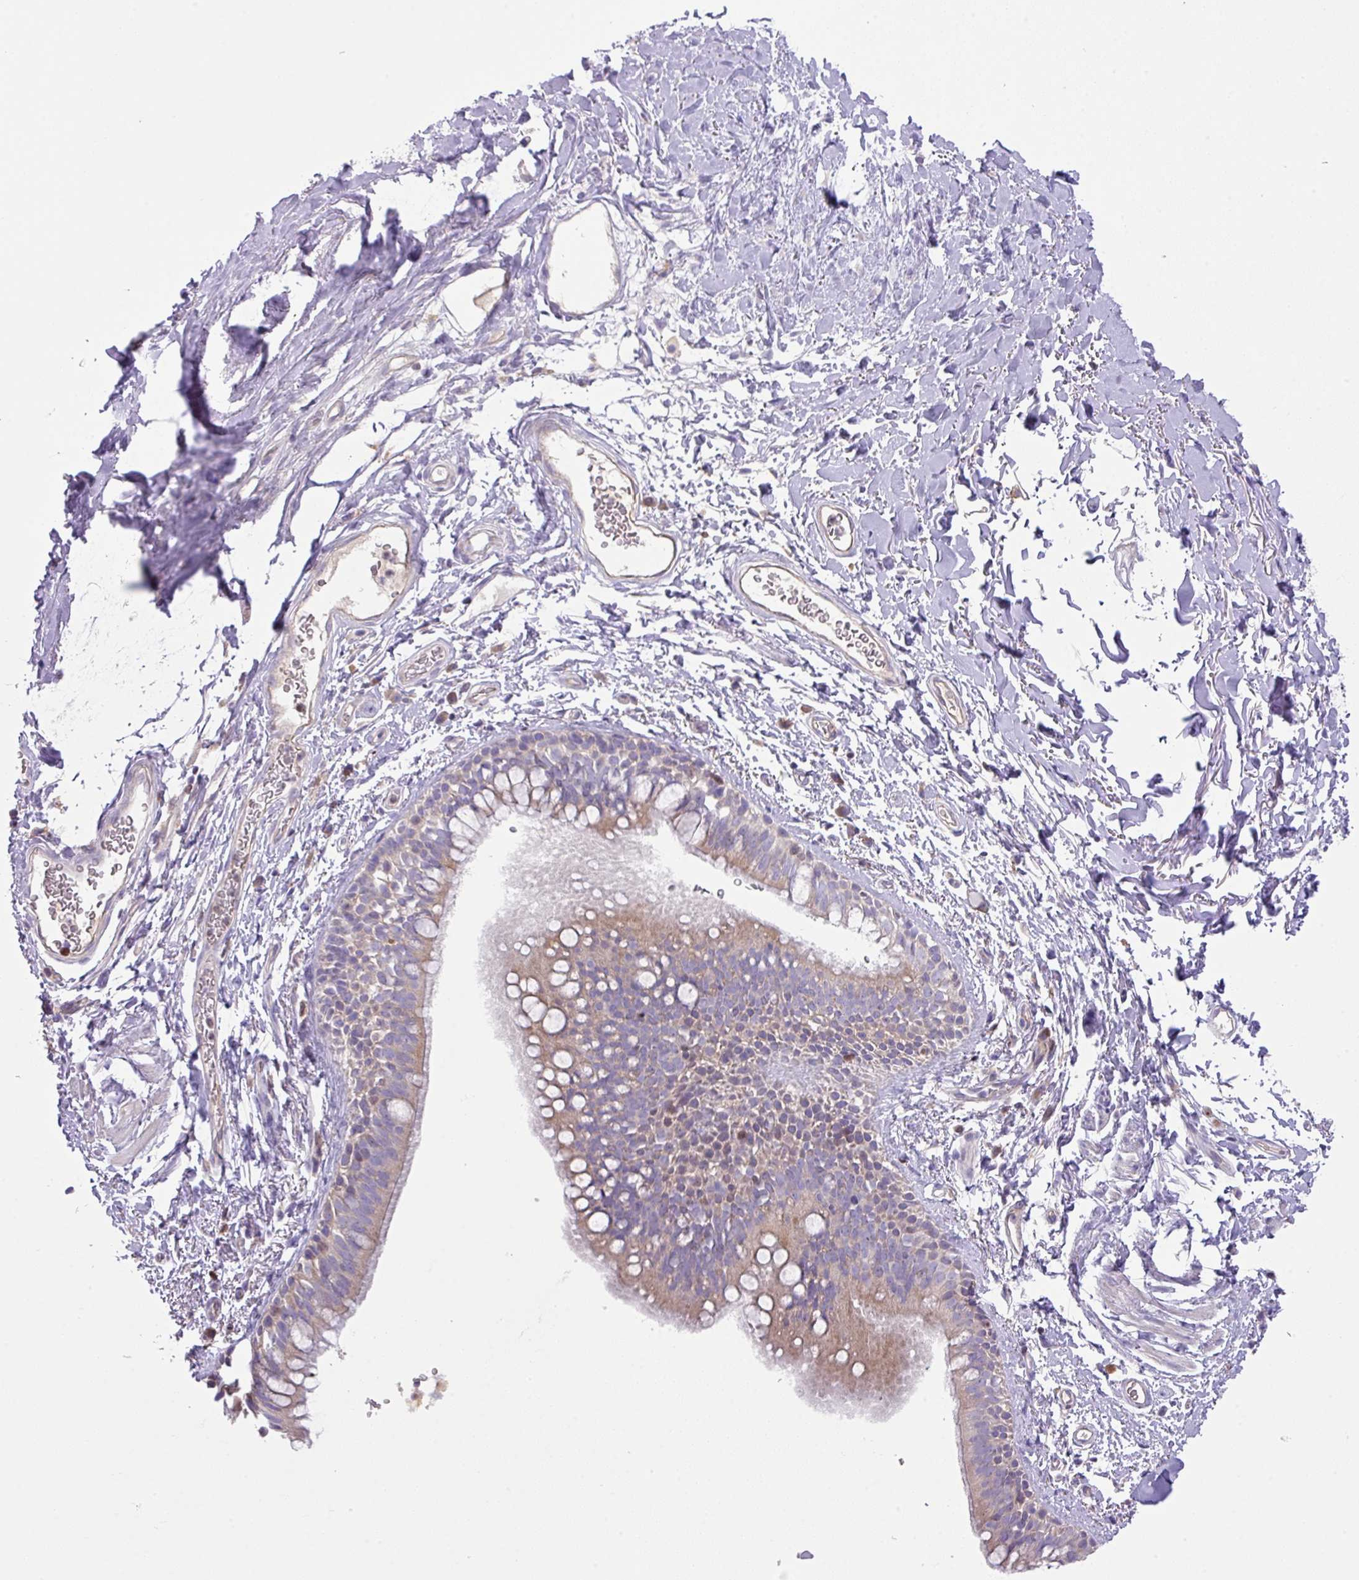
{"staining": {"intensity": "weak", "quantity": "<25%", "location": "cytoplasmic/membranous"}, "tissue": "bronchus", "cell_type": "Respiratory epithelial cells", "image_type": "normal", "snomed": [{"axis": "morphology", "description": "Normal tissue, NOS"}, {"axis": "morphology", "description": "Squamous cell carcinoma, NOS"}, {"axis": "topography", "description": "Bronchus"}, {"axis": "topography", "description": "Lung"}], "caption": "IHC of unremarkable human bronchus shows no expression in respiratory epithelial cells. The staining is performed using DAB (3,3'-diaminobenzidine) brown chromogen with nuclei counter-stained in using hematoxylin.", "gene": "ZNF394", "patient": {"sex": "female", "age": 70}}